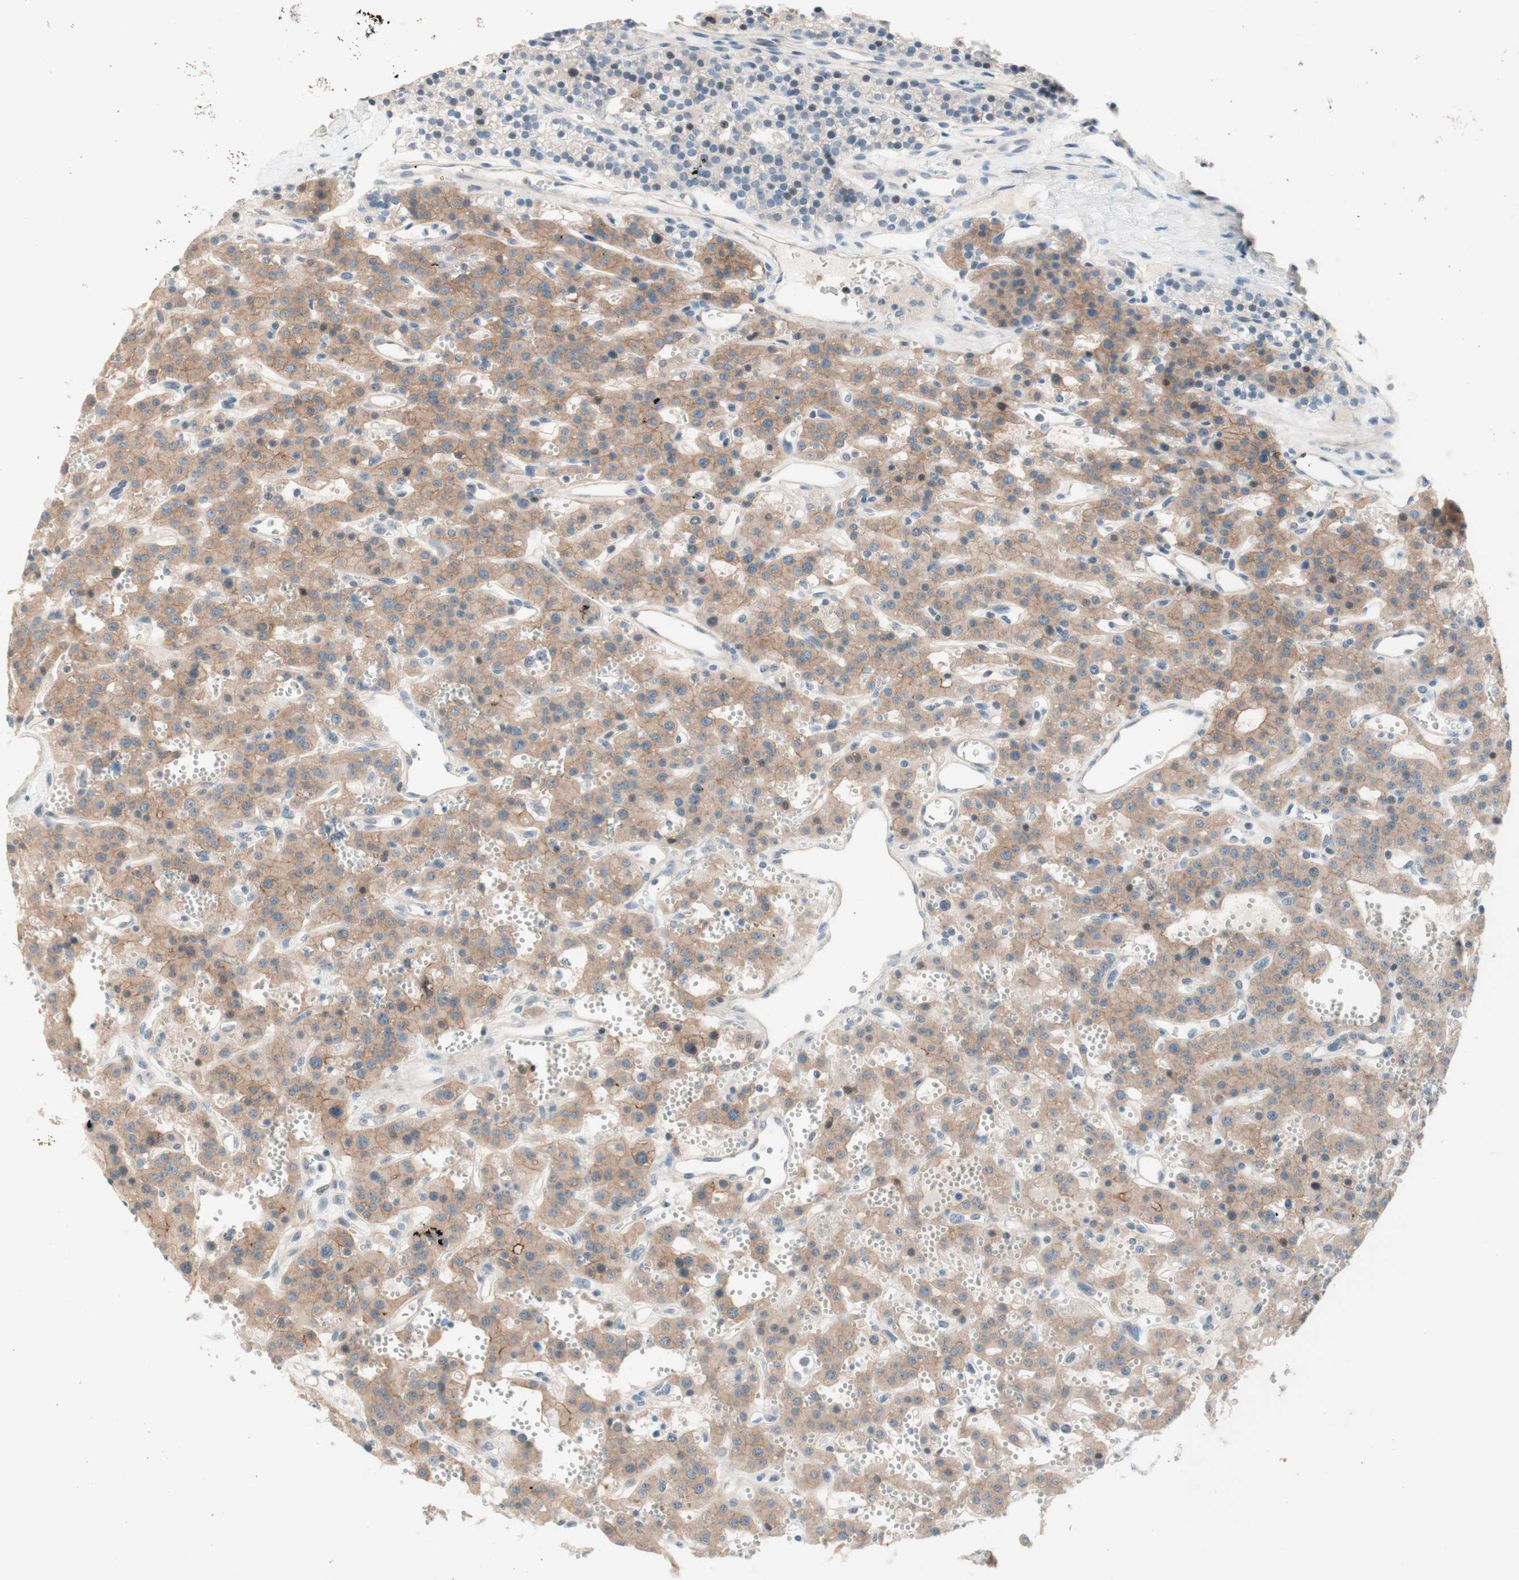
{"staining": {"intensity": "weak", "quantity": ">75%", "location": "cytoplasmic/membranous"}, "tissue": "parathyroid gland", "cell_type": "Glandular cells", "image_type": "normal", "snomed": [{"axis": "morphology", "description": "Normal tissue, NOS"}, {"axis": "morphology", "description": "Adenoma, NOS"}, {"axis": "topography", "description": "Parathyroid gland"}], "caption": "Weak cytoplasmic/membranous protein staining is present in about >75% of glandular cells in parathyroid gland.", "gene": "JPH1", "patient": {"sex": "female", "age": 81}}